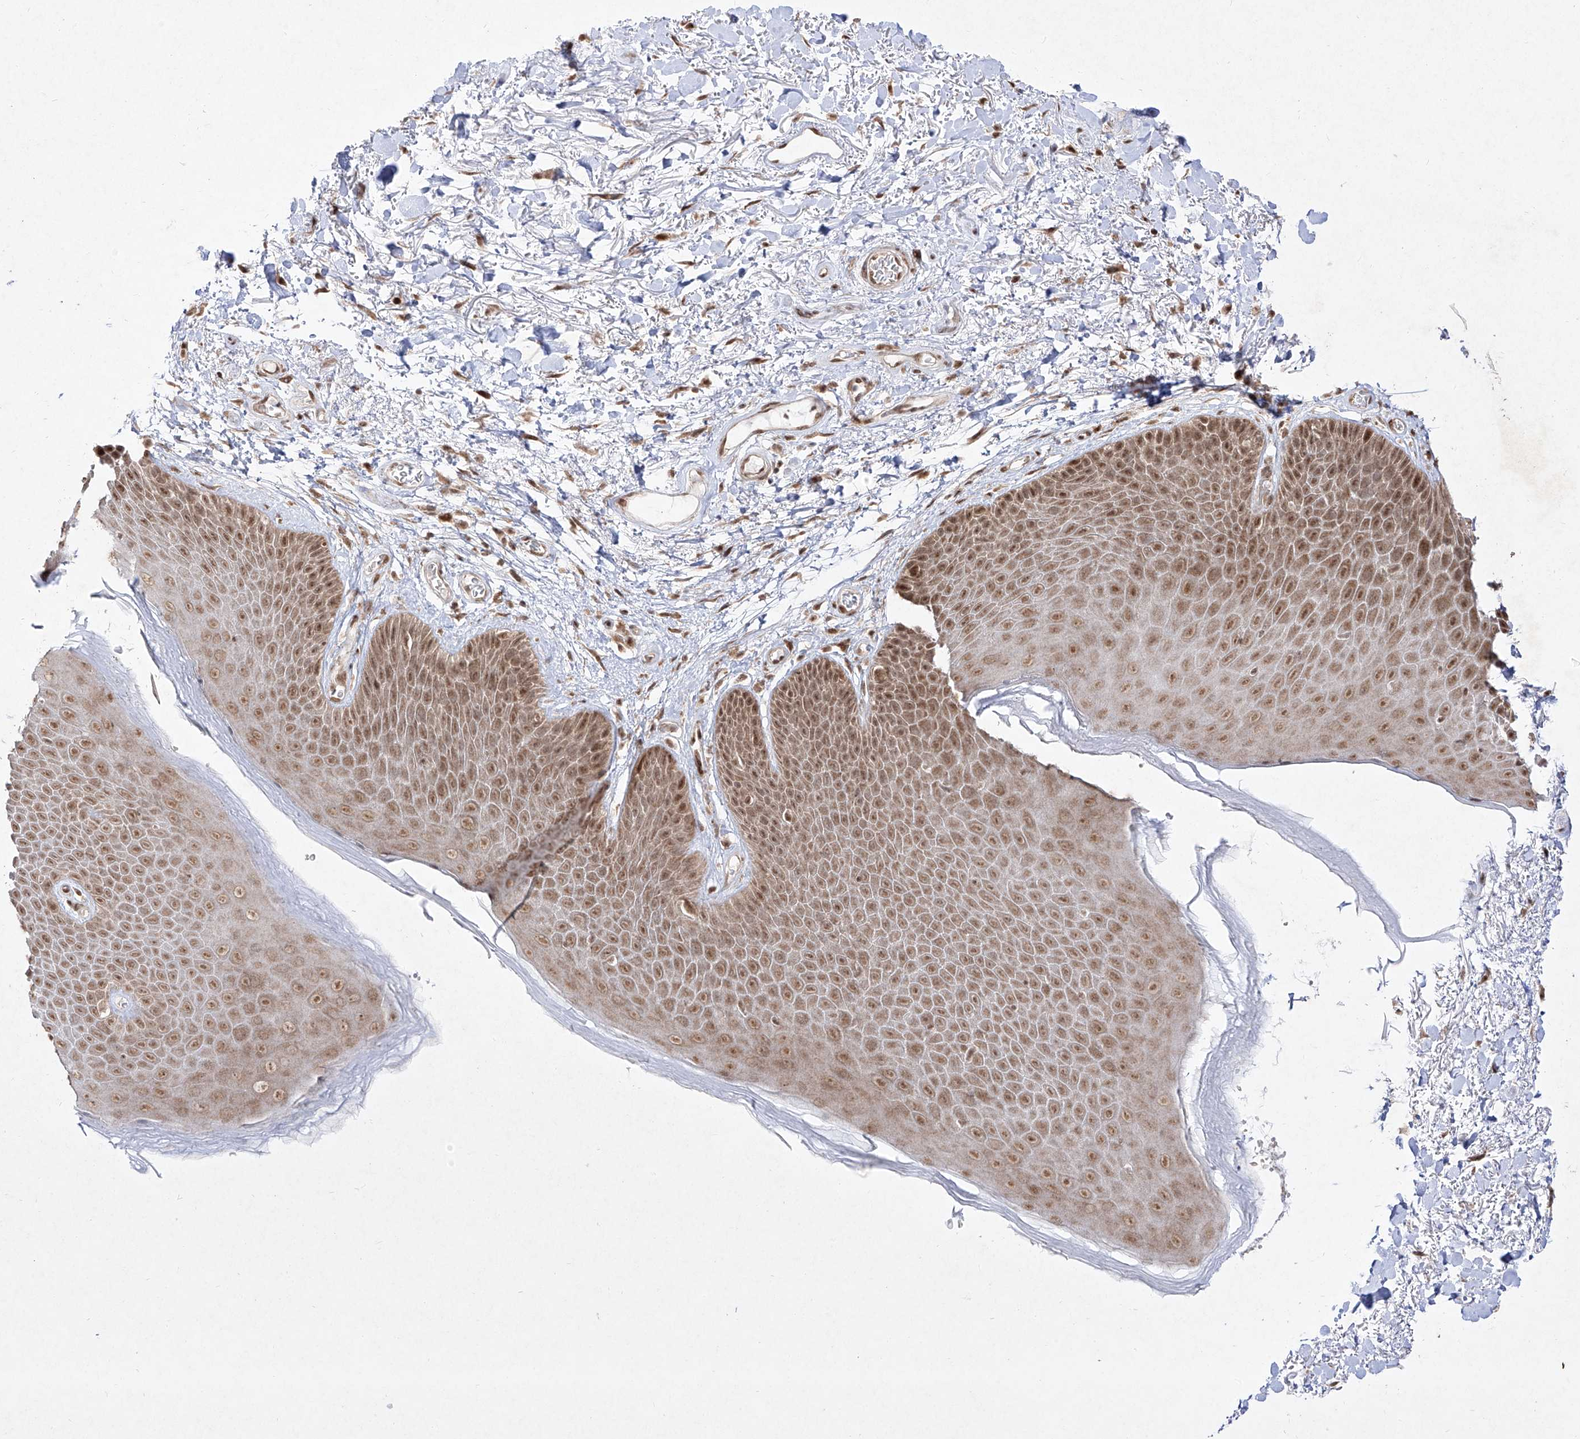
{"staining": {"intensity": "moderate", "quantity": ">75%", "location": "nuclear"}, "tissue": "skin", "cell_type": "Epidermal cells", "image_type": "normal", "snomed": [{"axis": "morphology", "description": "Normal tissue, NOS"}, {"axis": "topography", "description": "Anal"}], "caption": "High-power microscopy captured an immunohistochemistry histopathology image of unremarkable skin, revealing moderate nuclear expression in approximately >75% of epidermal cells. The staining was performed using DAB (3,3'-diaminobenzidine) to visualize the protein expression in brown, while the nuclei were stained in blue with hematoxylin (Magnification: 20x).", "gene": "SNRNP27", "patient": {"sex": "male", "age": 74}}